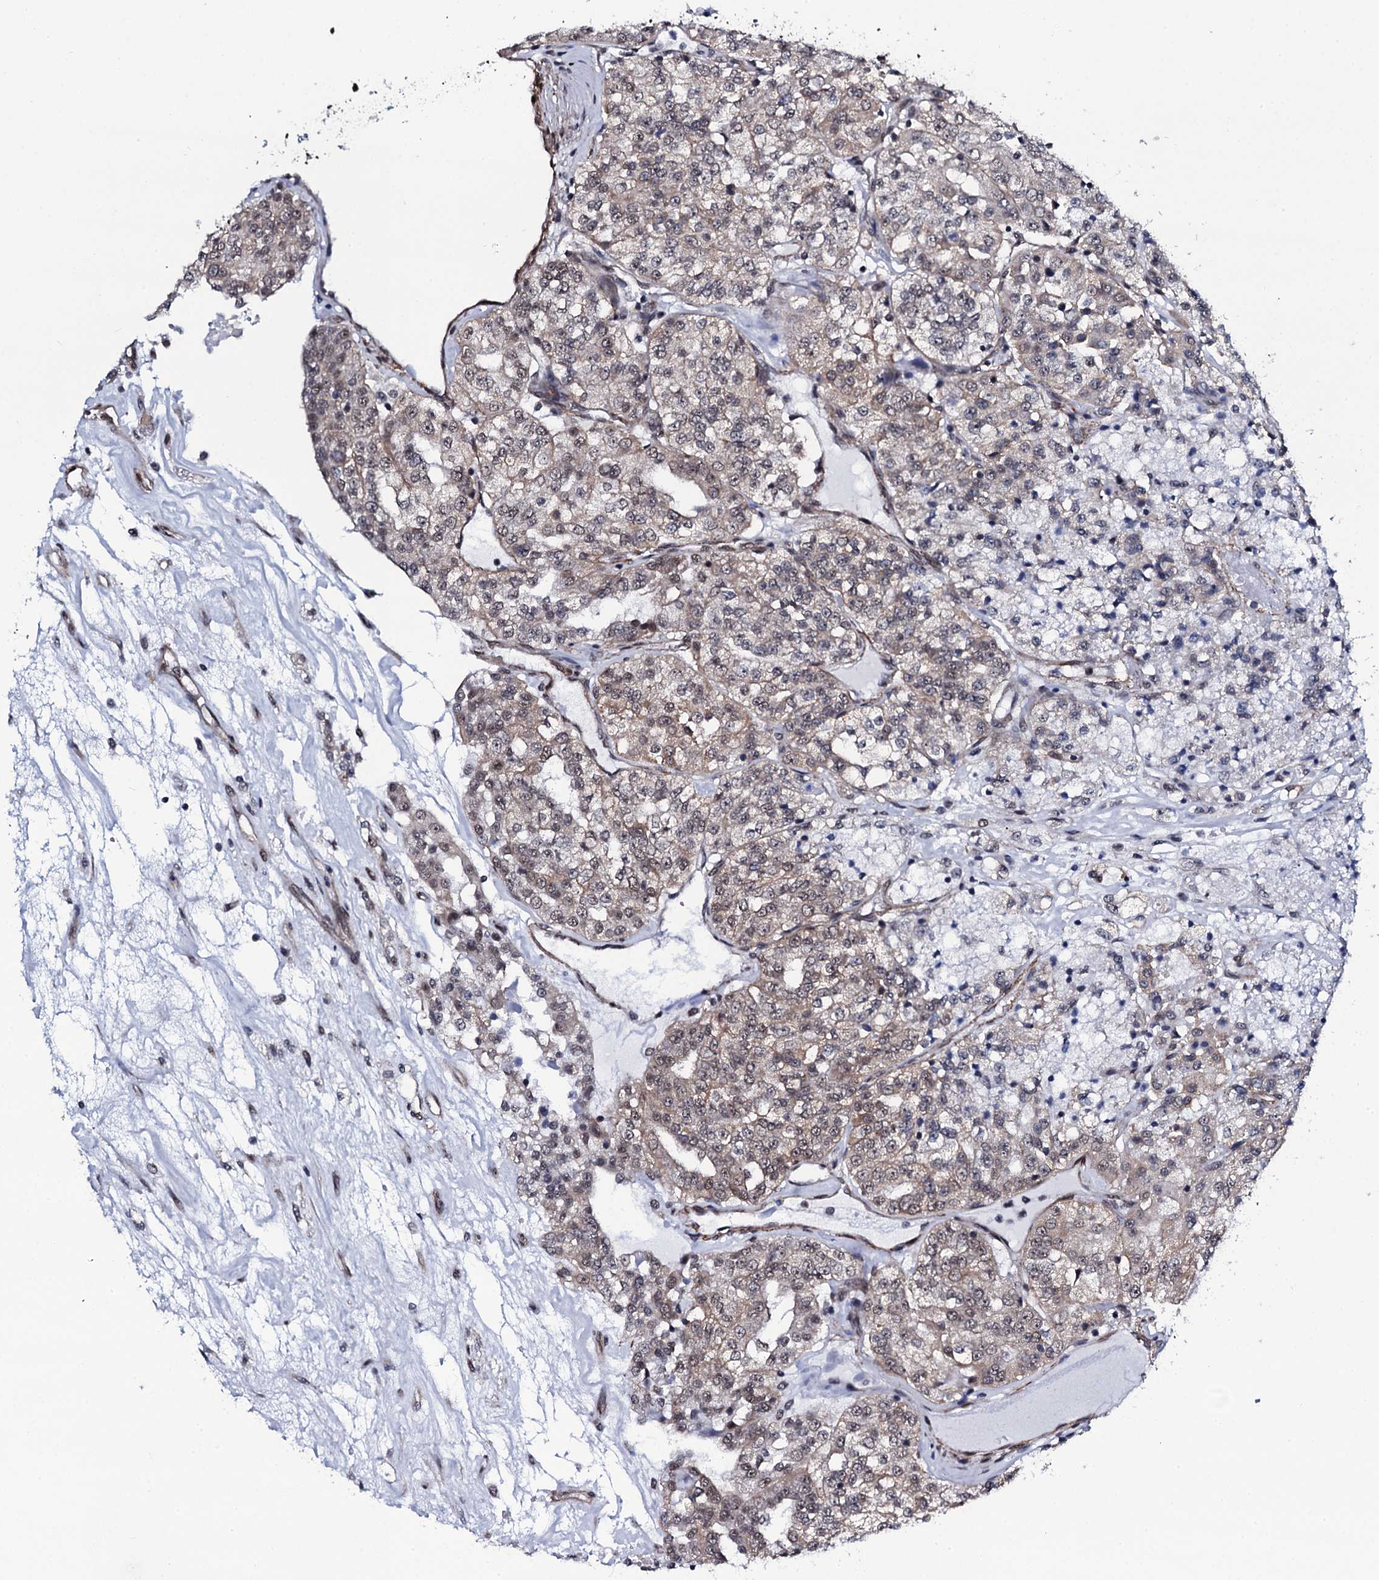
{"staining": {"intensity": "weak", "quantity": ">75%", "location": "cytoplasmic/membranous,nuclear"}, "tissue": "renal cancer", "cell_type": "Tumor cells", "image_type": "cancer", "snomed": [{"axis": "morphology", "description": "Adenocarcinoma, NOS"}, {"axis": "topography", "description": "Kidney"}], "caption": "A brown stain labels weak cytoplasmic/membranous and nuclear expression of a protein in adenocarcinoma (renal) tumor cells. Ihc stains the protein of interest in brown and the nuclei are stained blue.", "gene": "CWC15", "patient": {"sex": "female", "age": 63}}